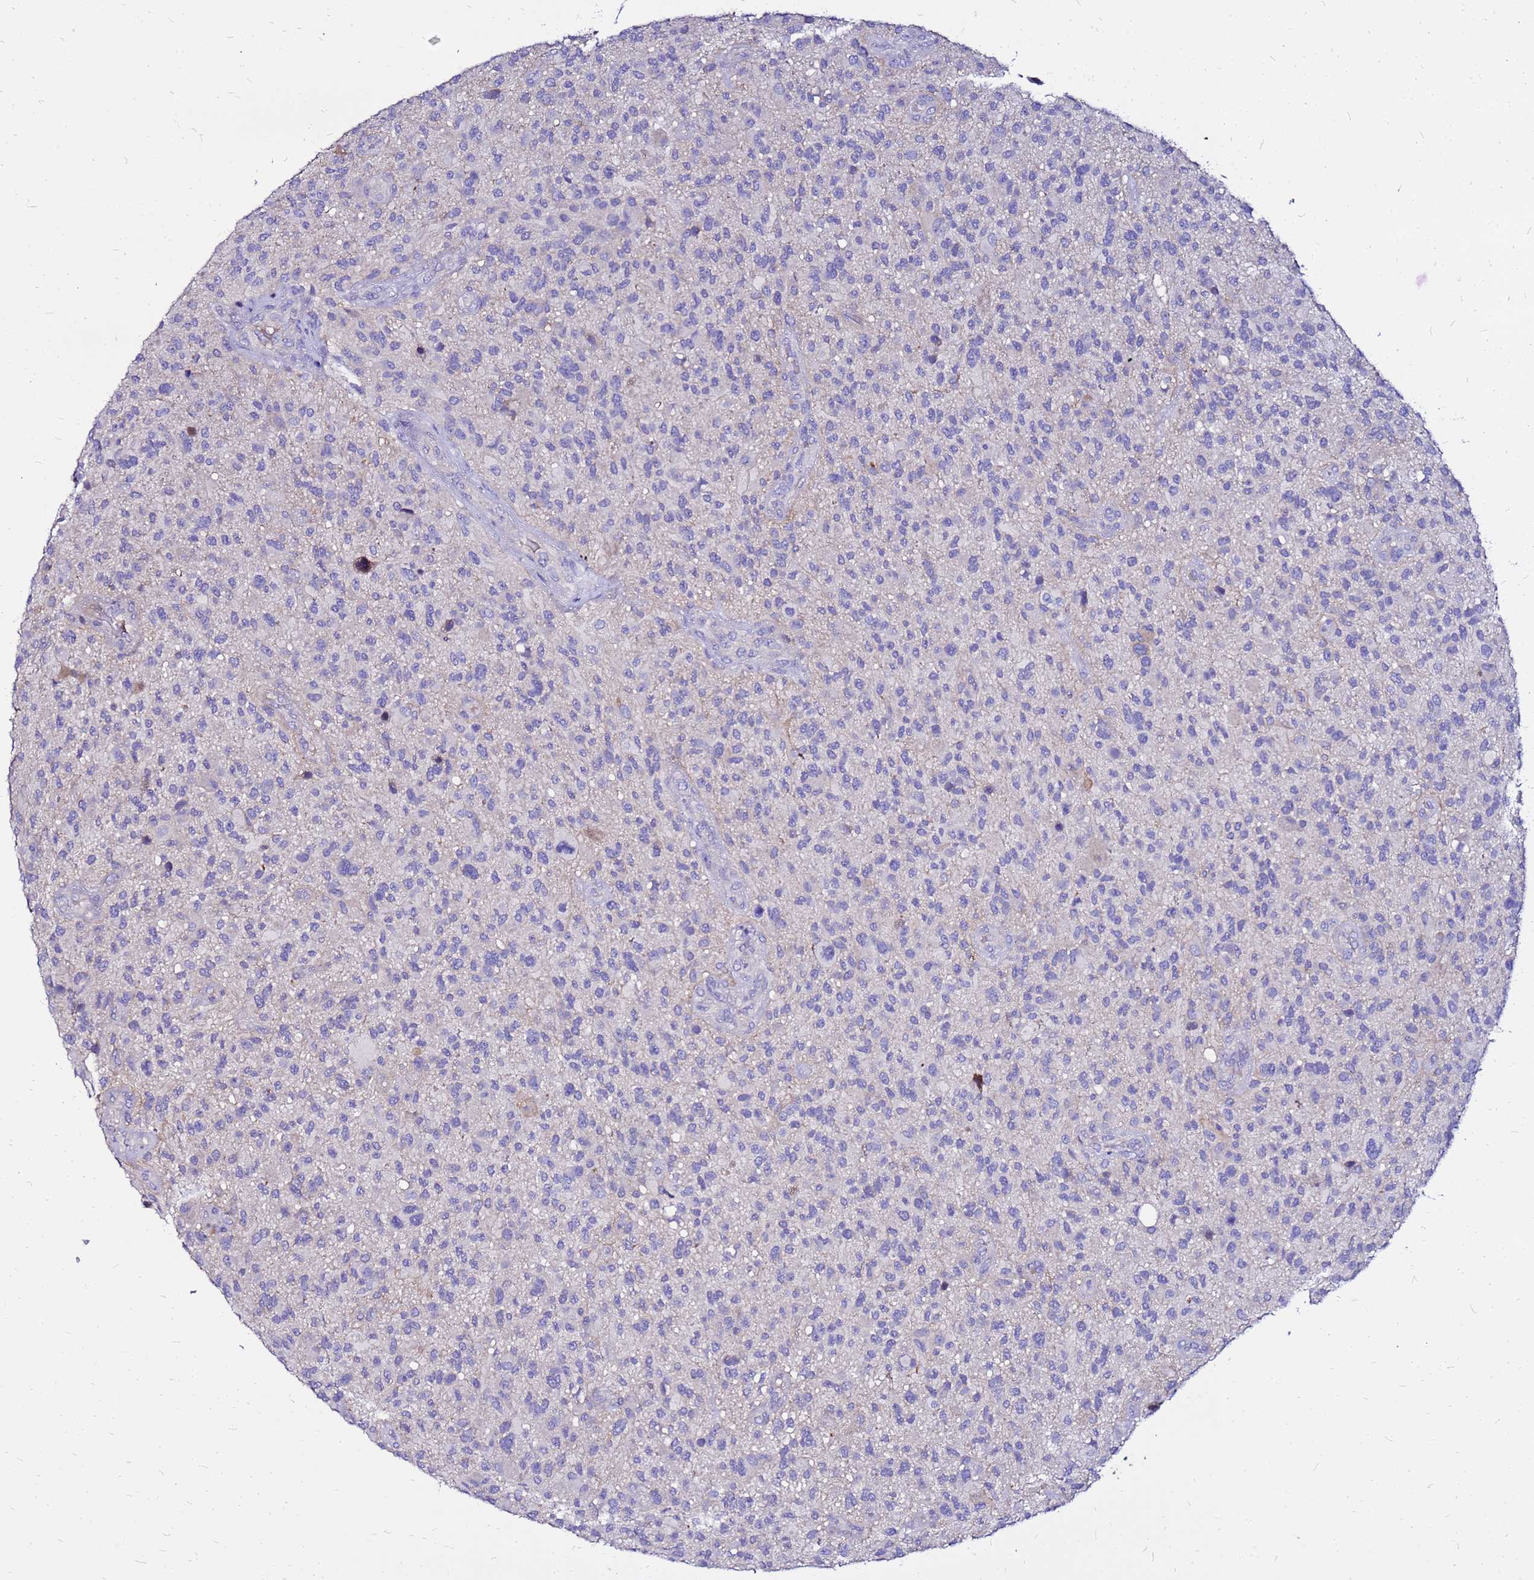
{"staining": {"intensity": "negative", "quantity": "none", "location": "none"}, "tissue": "glioma", "cell_type": "Tumor cells", "image_type": "cancer", "snomed": [{"axis": "morphology", "description": "Glioma, malignant, High grade"}, {"axis": "topography", "description": "Brain"}], "caption": "This photomicrograph is of glioma stained with immunohistochemistry to label a protein in brown with the nuclei are counter-stained blue. There is no staining in tumor cells.", "gene": "ARHGEF5", "patient": {"sex": "male", "age": 47}}